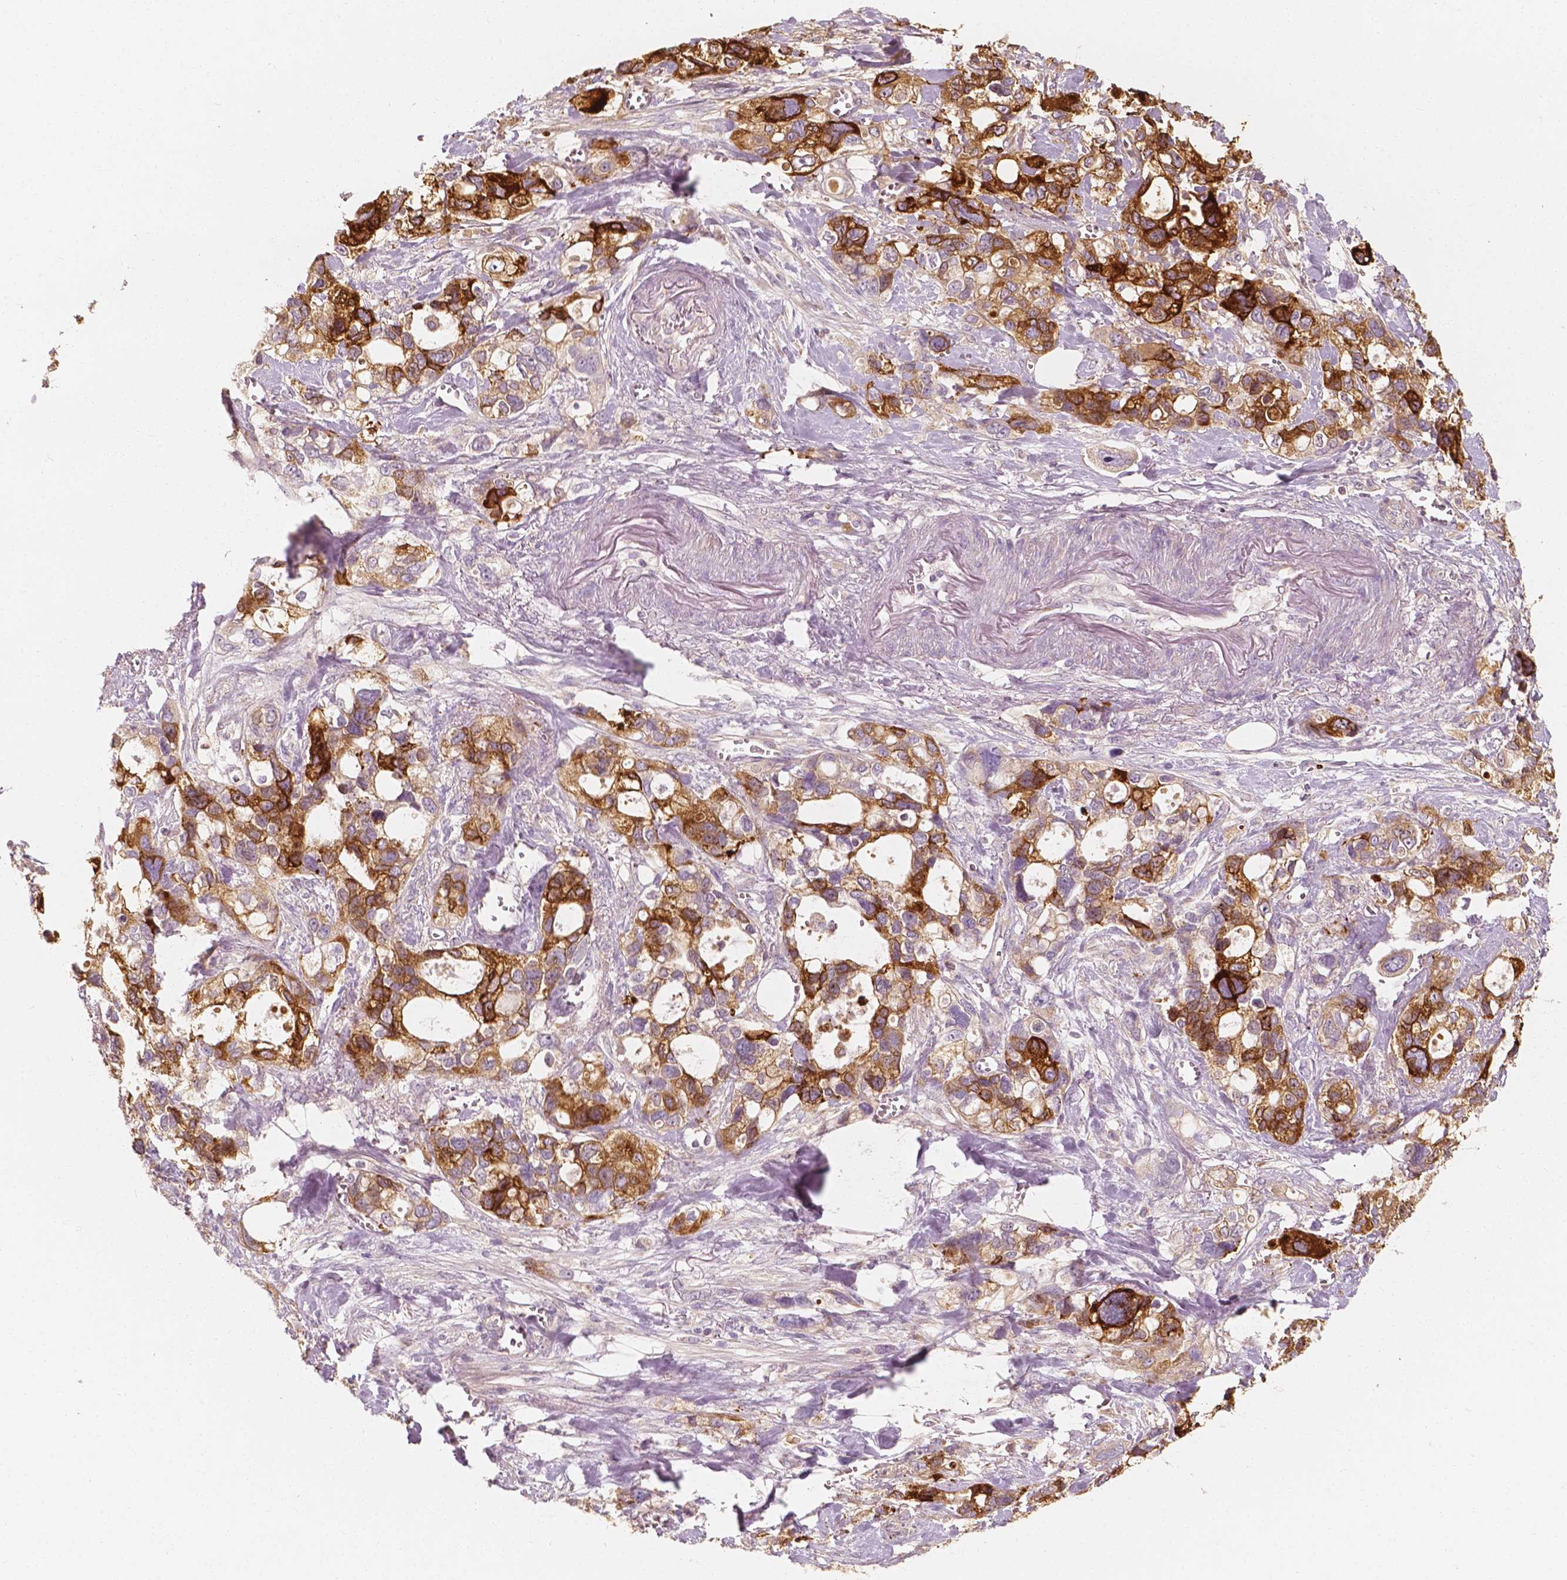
{"staining": {"intensity": "strong", "quantity": "25%-75%", "location": "cytoplasmic/membranous"}, "tissue": "stomach cancer", "cell_type": "Tumor cells", "image_type": "cancer", "snomed": [{"axis": "morphology", "description": "Adenocarcinoma, NOS"}, {"axis": "topography", "description": "Stomach, upper"}], "caption": "An immunohistochemistry (IHC) image of neoplastic tissue is shown. Protein staining in brown labels strong cytoplasmic/membranous positivity in stomach cancer (adenocarcinoma) within tumor cells. (IHC, brightfield microscopy, high magnification).", "gene": "SHPK", "patient": {"sex": "female", "age": 81}}